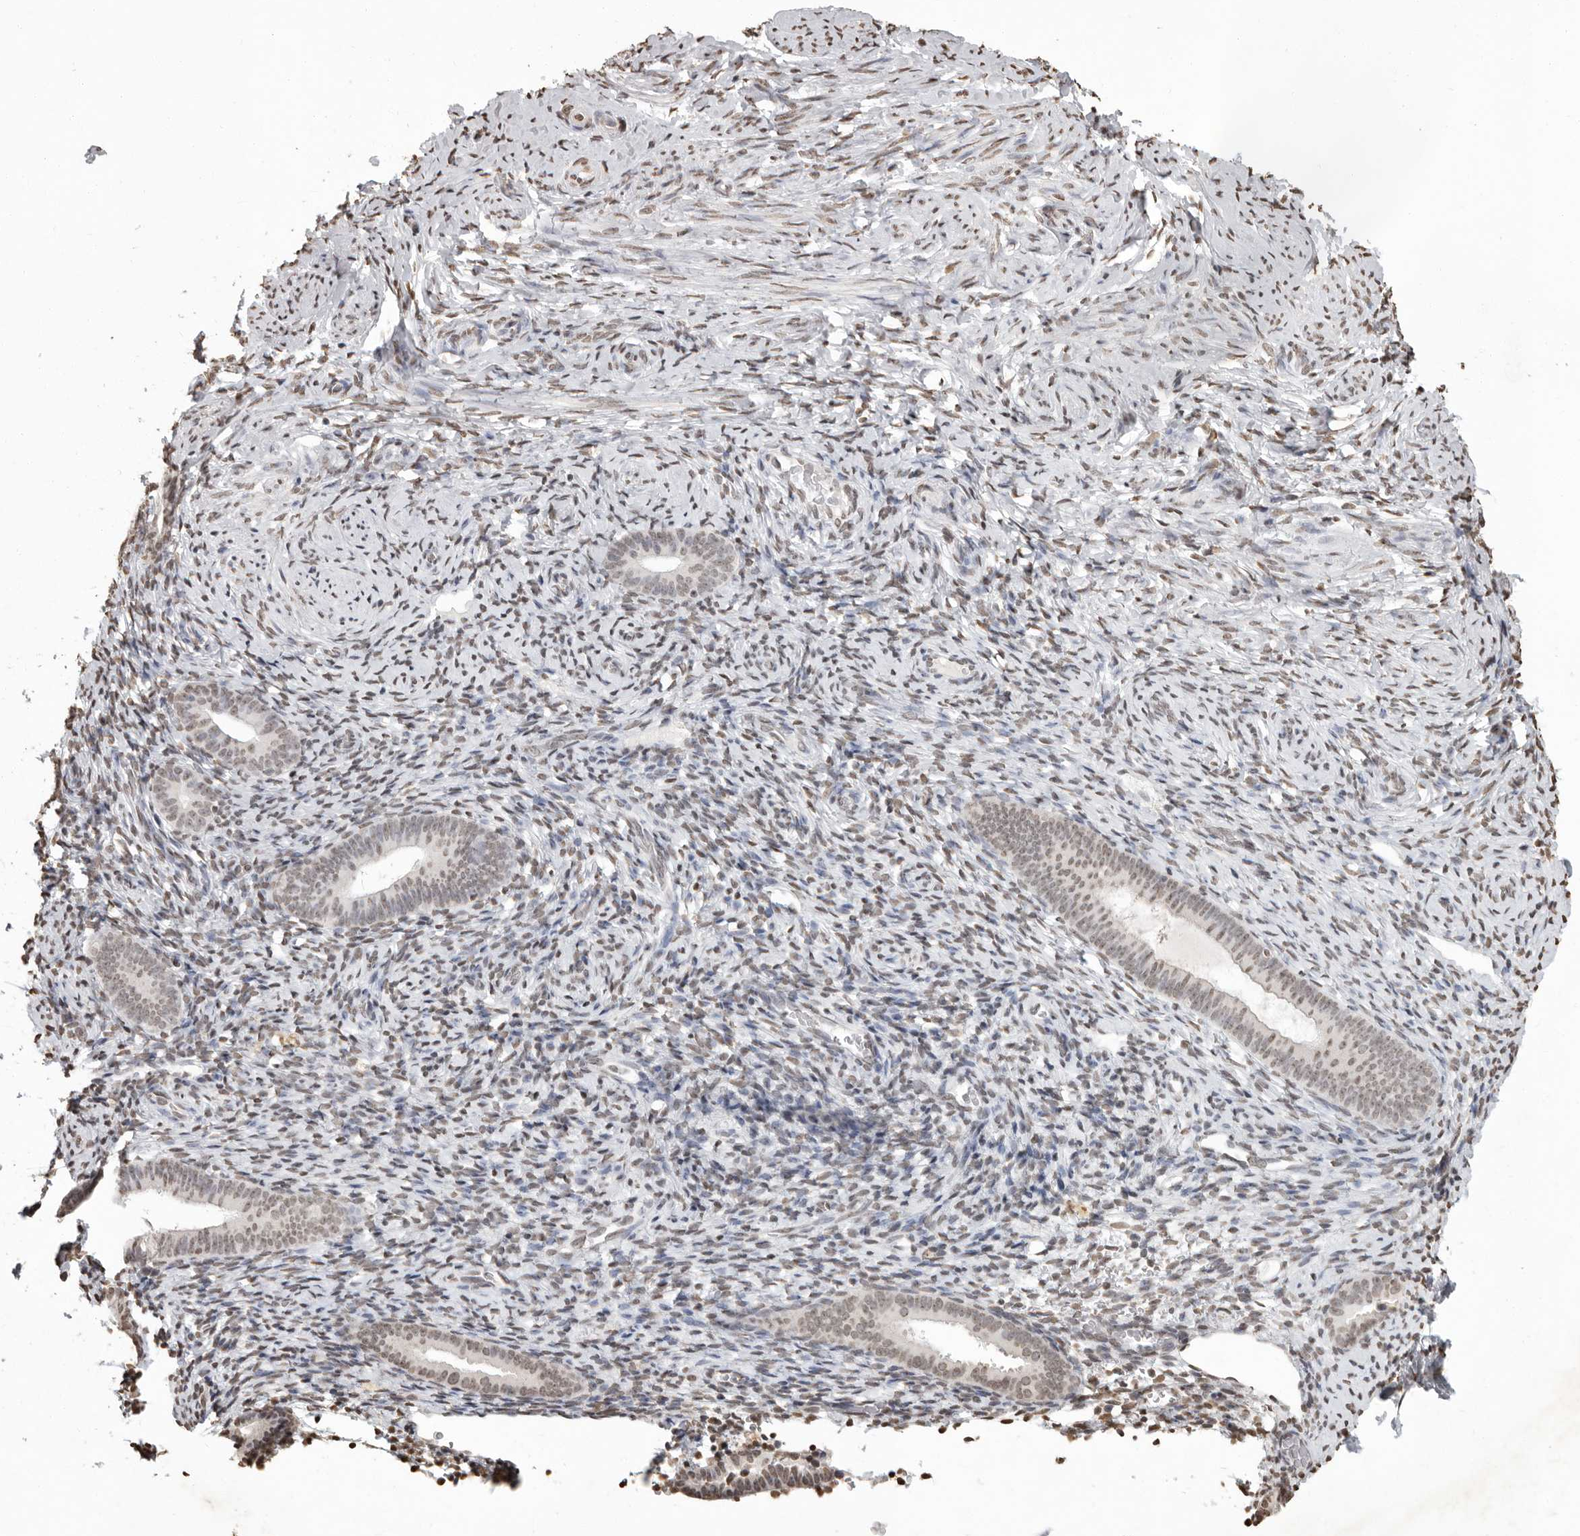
{"staining": {"intensity": "weak", "quantity": "25%-75%", "location": "nuclear"}, "tissue": "endometrium", "cell_type": "Cells in endometrial stroma", "image_type": "normal", "snomed": [{"axis": "morphology", "description": "Normal tissue, NOS"}, {"axis": "topography", "description": "Endometrium"}], "caption": "Weak nuclear protein positivity is present in approximately 25%-75% of cells in endometrial stroma in endometrium. (Brightfield microscopy of DAB IHC at high magnification).", "gene": "WDR45", "patient": {"sex": "female", "age": 51}}